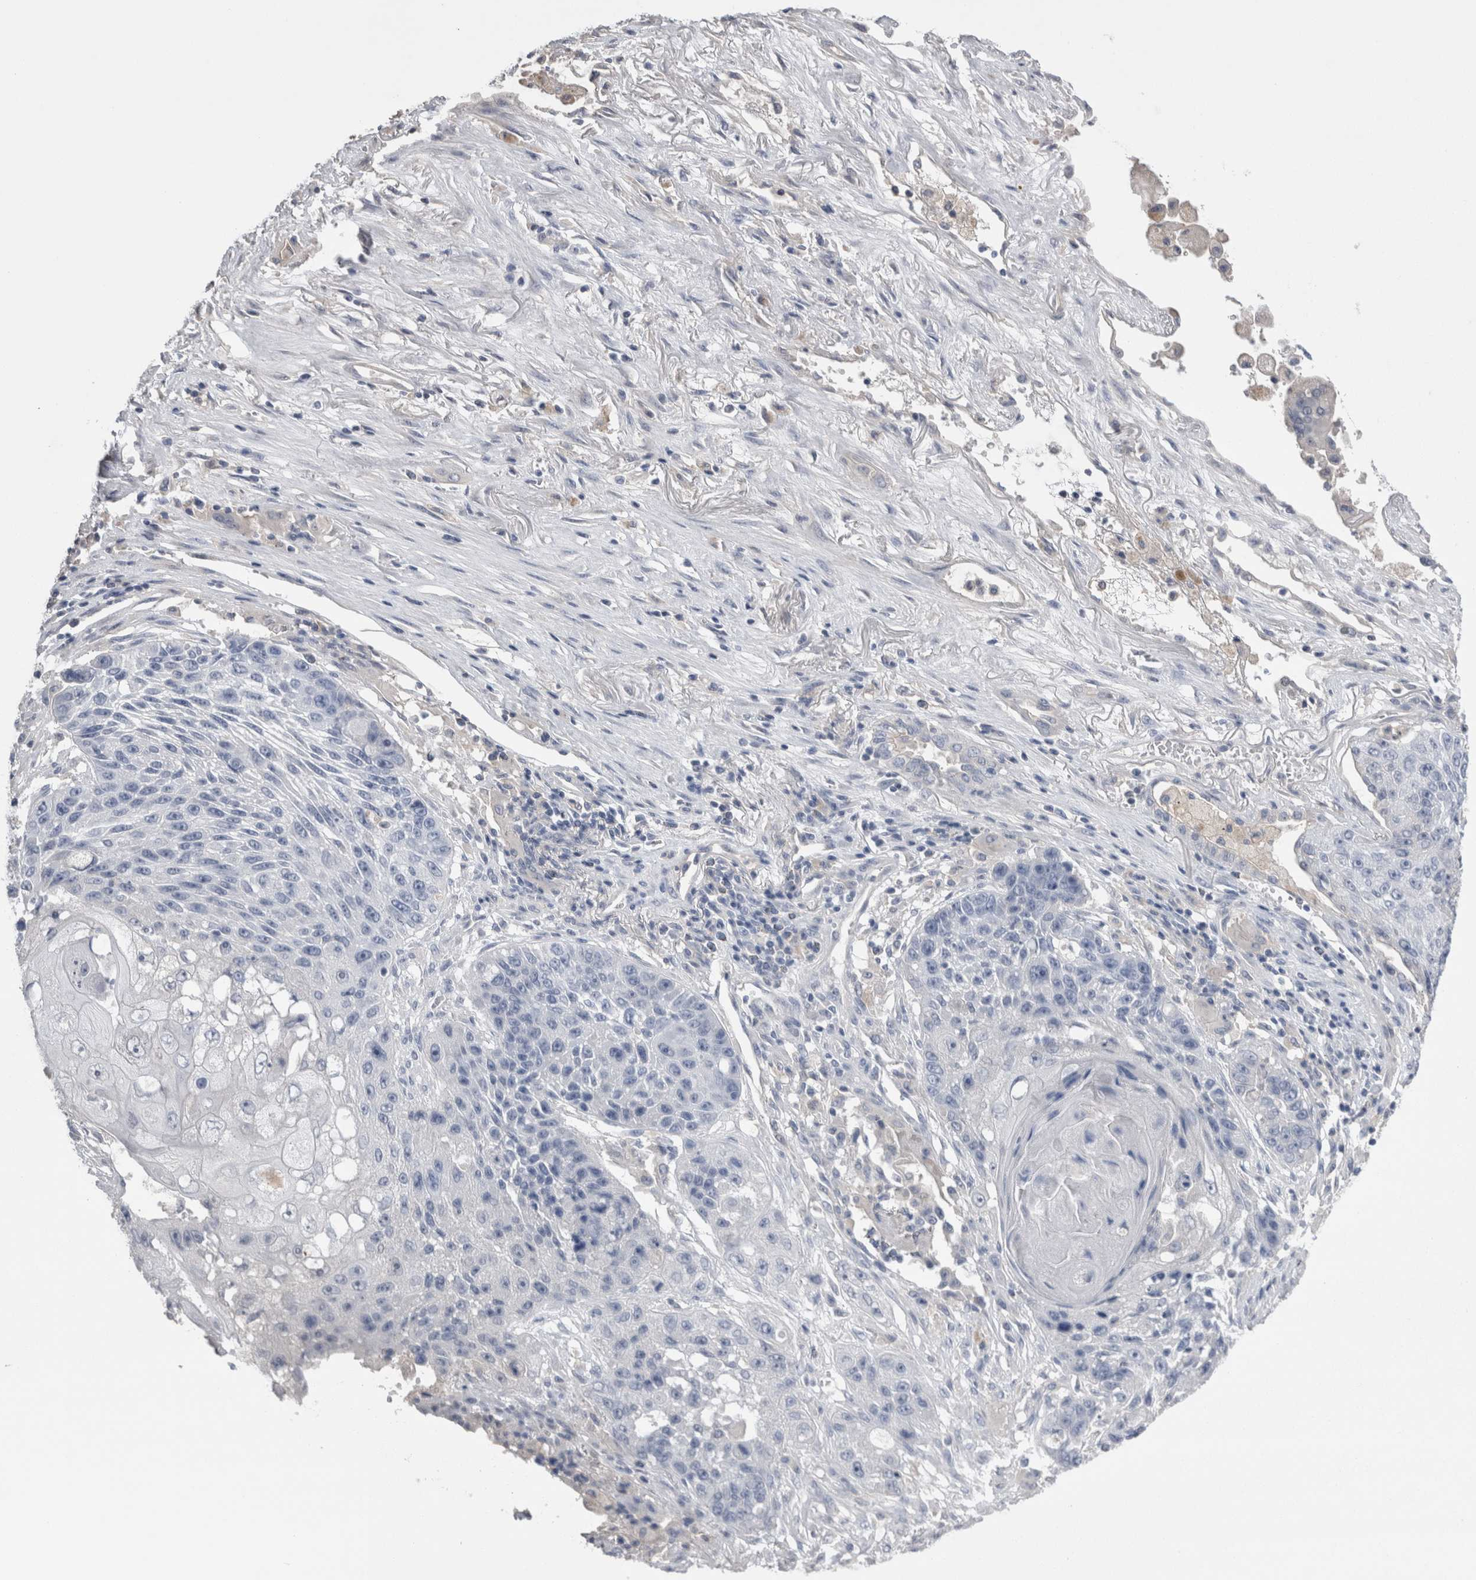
{"staining": {"intensity": "negative", "quantity": "none", "location": "none"}, "tissue": "lung cancer", "cell_type": "Tumor cells", "image_type": "cancer", "snomed": [{"axis": "morphology", "description": "Squamous cell carcinoma, NOS"}, {"axis": "topography", "description": "Lung"}], "caption": "The immunohistochemistry (IHC) micrograph has no significant positivity in tumor cells of lung cancer tissue.", "gene": "REG1A", "patient": {"sex": "male", "age": 61}}